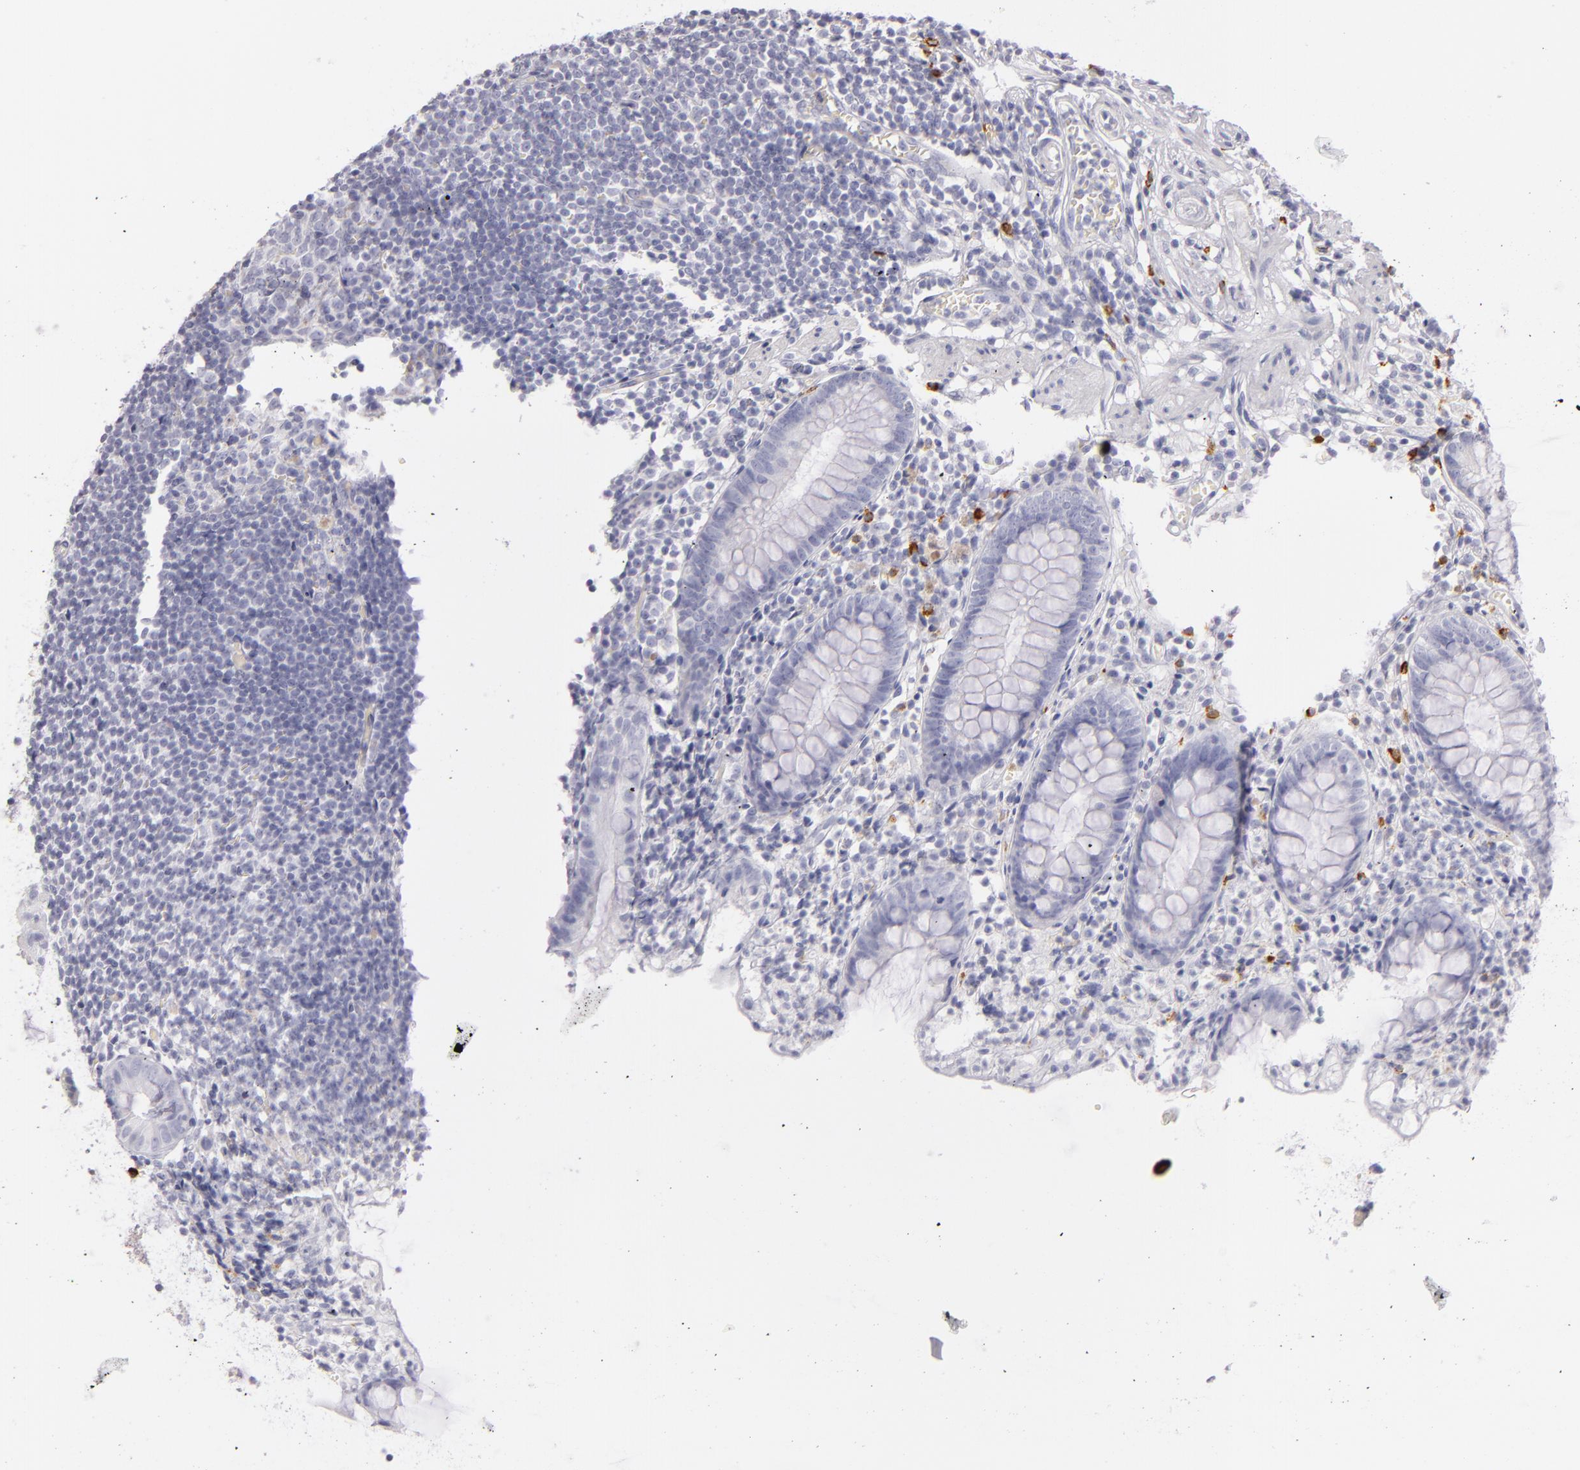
{"staining": {"intensity": "negative", "quantity": "none", "location": "none"}, "tissue": "appendix", "cell_type": "Glandular cells", "image_type": "normal", "snomed": [{"axis": "morphology", "description": "Normal tissue, NOS"}, {"axis": "topography", "description": "Appendix"}], "caption": "This is an immunohistochemistry micrograph of unremarkable appendix. There is no expression in glandular cells.", "gene": "TPSD1", "patient": {"sex": "male", "age": 38}}